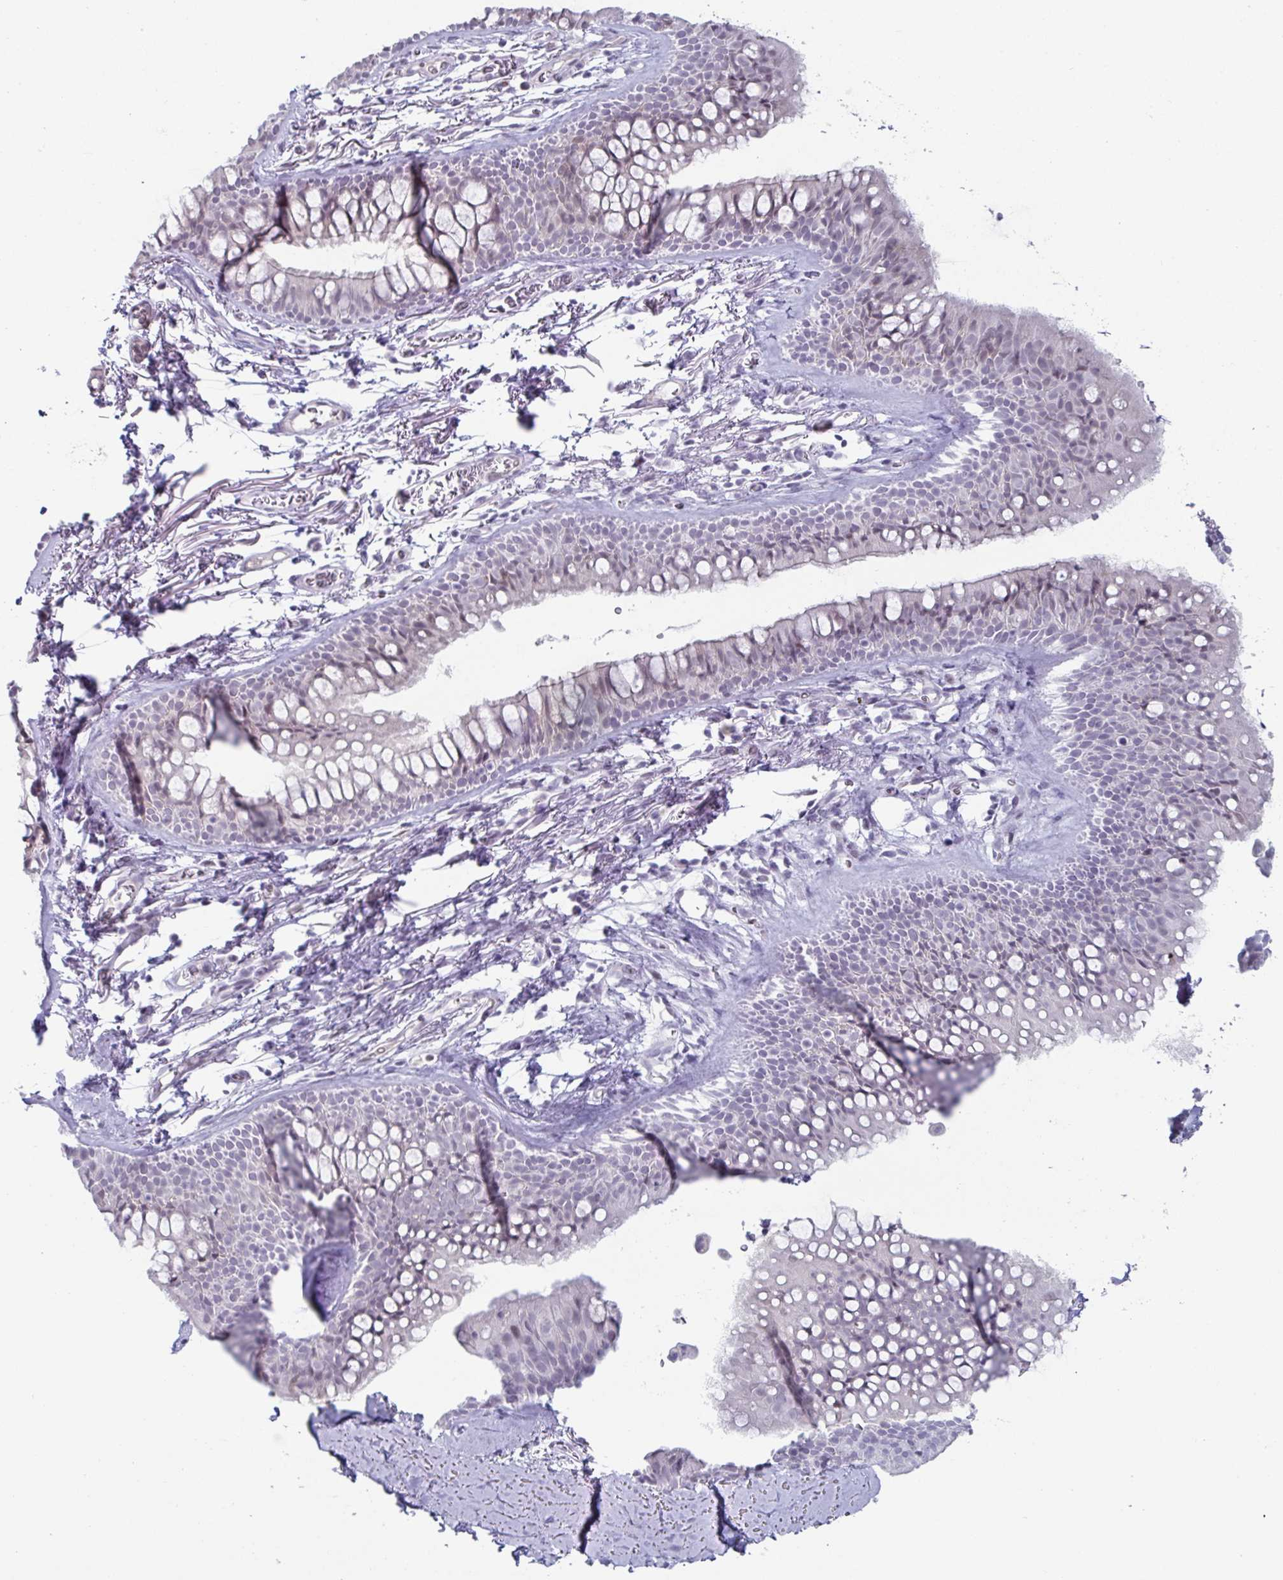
{"staining": {"intensity": "negative", "quantity": "none", "location": "none"}, "tissue": "bronchus", "cell_type": "Respiratory epithelial cells", "image_type": "normal", "snomed": [{"axis": "morphology", "description": "Normal tissue, NOS"}, {"axis": "topography", "description": "Cartilage tissue"}, {"axis": "topography", "description": "Bronchus"}], "caption": "A high-resolution image shows IHC staining of normal bronchus, which demonstrates no significant expression in respiratory epithelial cells.", "gene": "VSIG10L", "patient": {"sex": "female", "age": 79}}